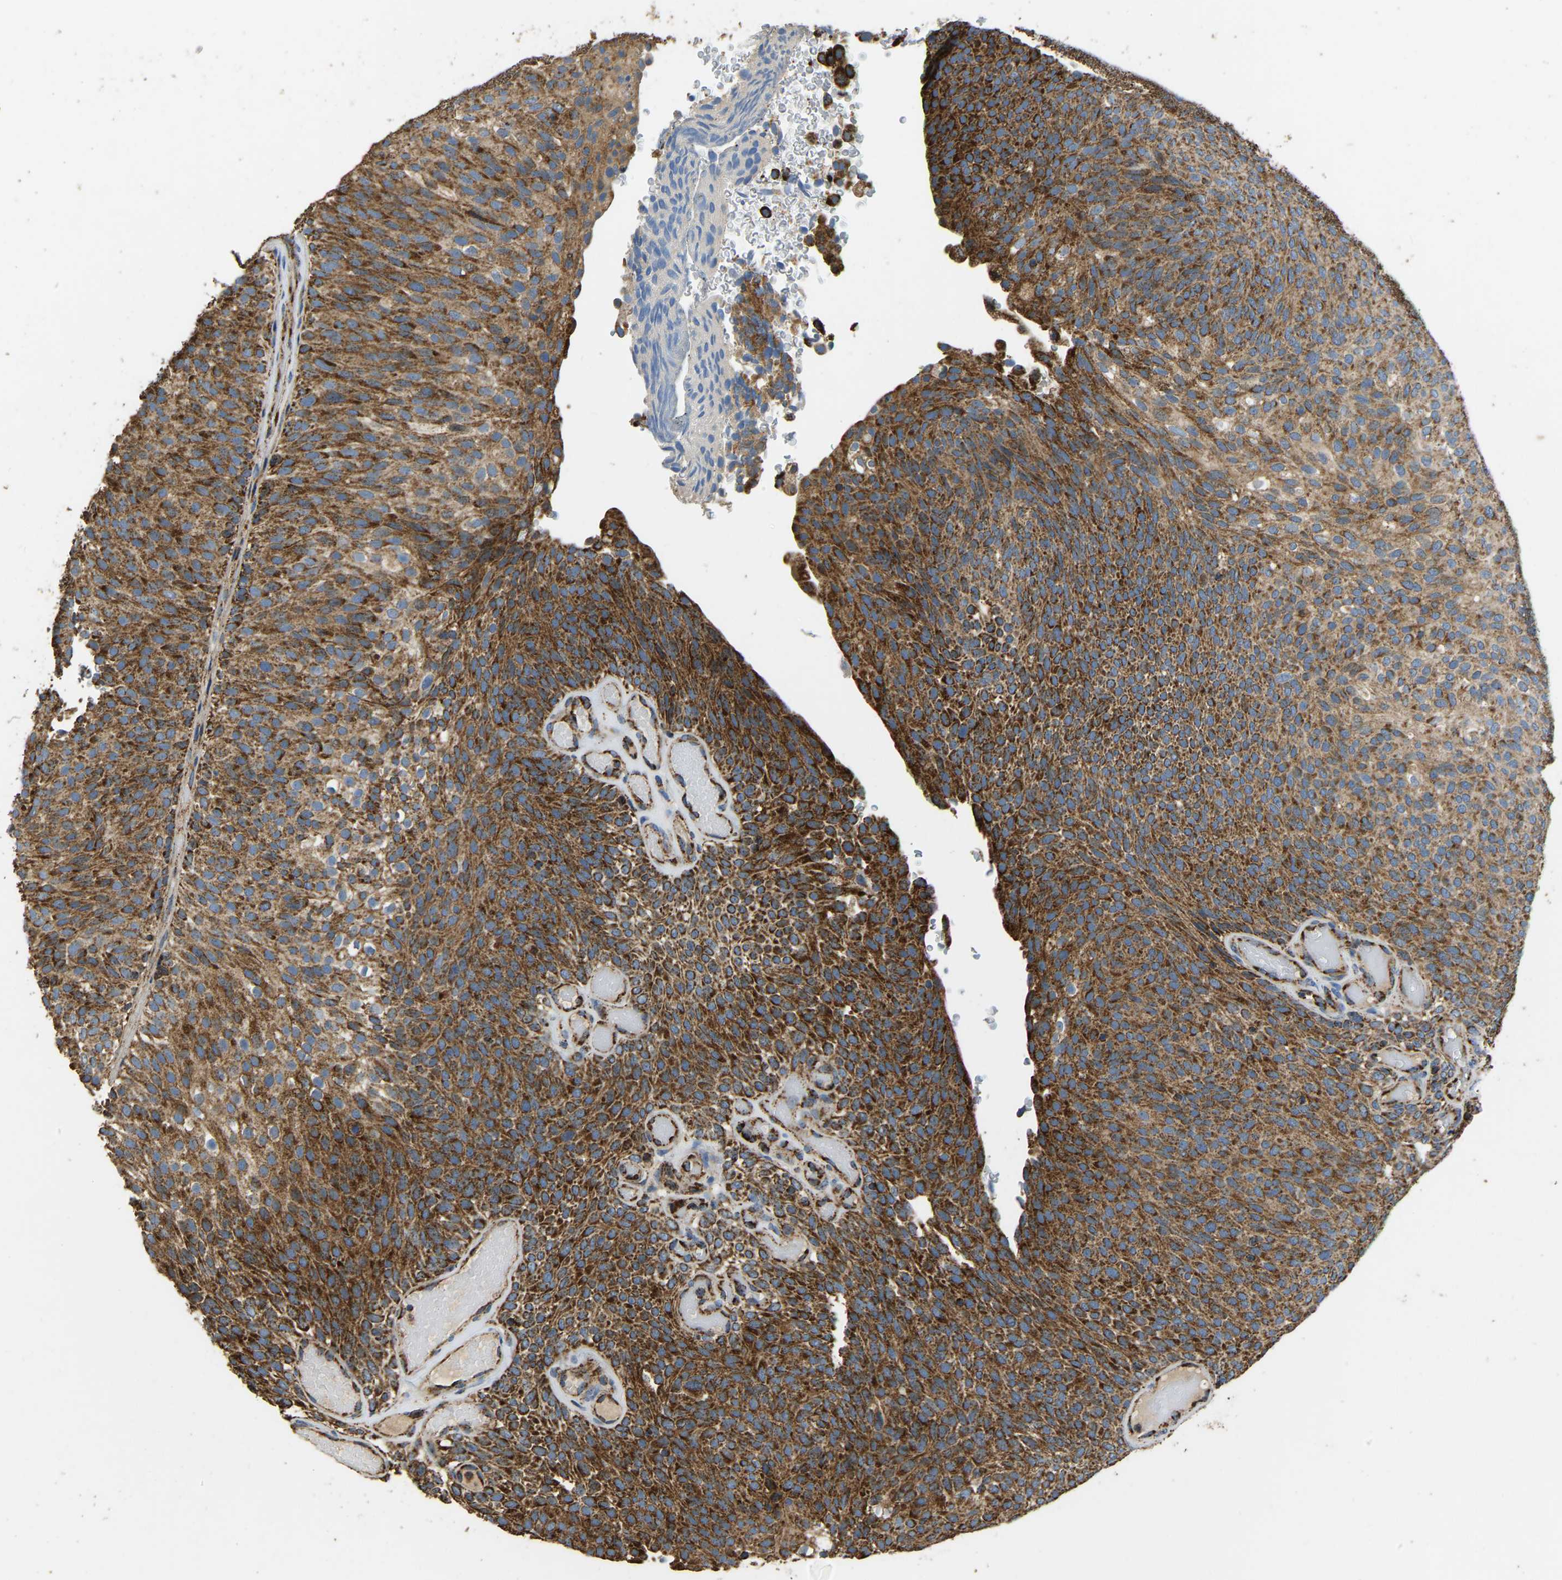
{"staining": {"intensity": "strong", "quantity": ">75%", "location": "cytoplasmic/membranous"}, "tissue": "urothelial cancer", "cell_type": "Tumor cells", "image_type": "cancer", "snomed": [{"axis": "morphology", "description": "Urothelial carcinoma, Low grade"}, {"axis": "topography", "description": "Urinary bladder"}], "caption": "Strong cytoplasmic/membranous protein staining is appreciated in approximately >75% of tumor cells in urothelial cancer. The staining was performed using DAB to visualize the protein expression in brown, while the nuclei were stained in blue with hematoxylin (Magnification: 20x).", "gene": "TUFM", "patient": {"sex": "male", "age": 78}}